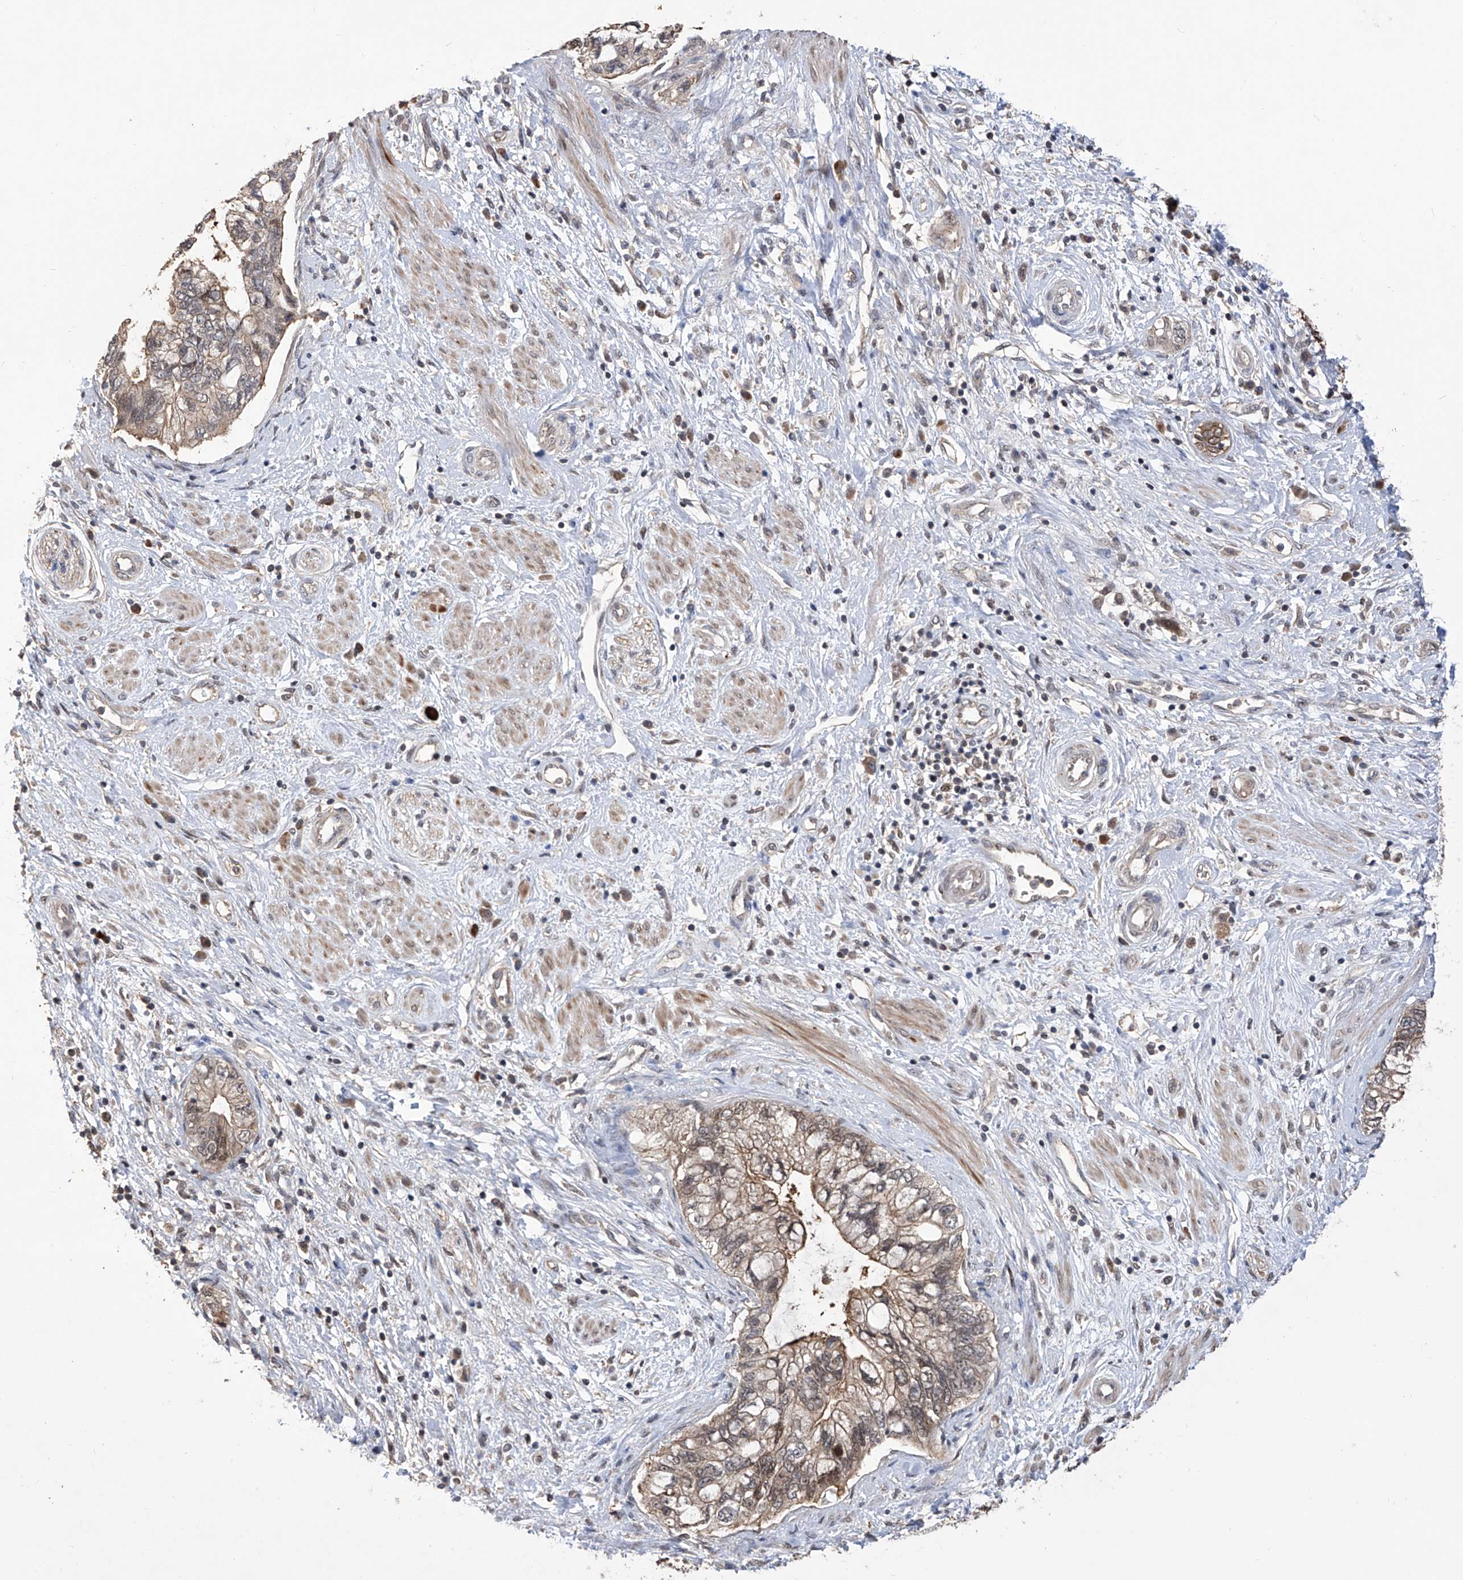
{"staining": {"intensity": "moderate", "quantity": "25%-75%", "location": "cytoplasmic/membranous,nuclear"}, "tissue": "pancreatic cancer", "cell_type": "Tumor cells", "image_type": "cancer", "snomed": [{"axis": "morphology", "description": "Adenocarcinoma, NOS"}, {"axis": "topography", "description": "Pancreas"}], "caption": "IHC (DAB (3,3'-diaminobenzidine)) staining of human pancreatic cancer (adenocarcinoma) shows moderate cytoplasmic/membranous and nuclear protein staining in approximately 25%-75% of tumor cells. (Stains: DAB in brown, nuclei in blue, Microscopy: brightfield microscopy at high magnification).", "gene": "LYSMD4", "patient": {"sex": "female", "age": 73}}